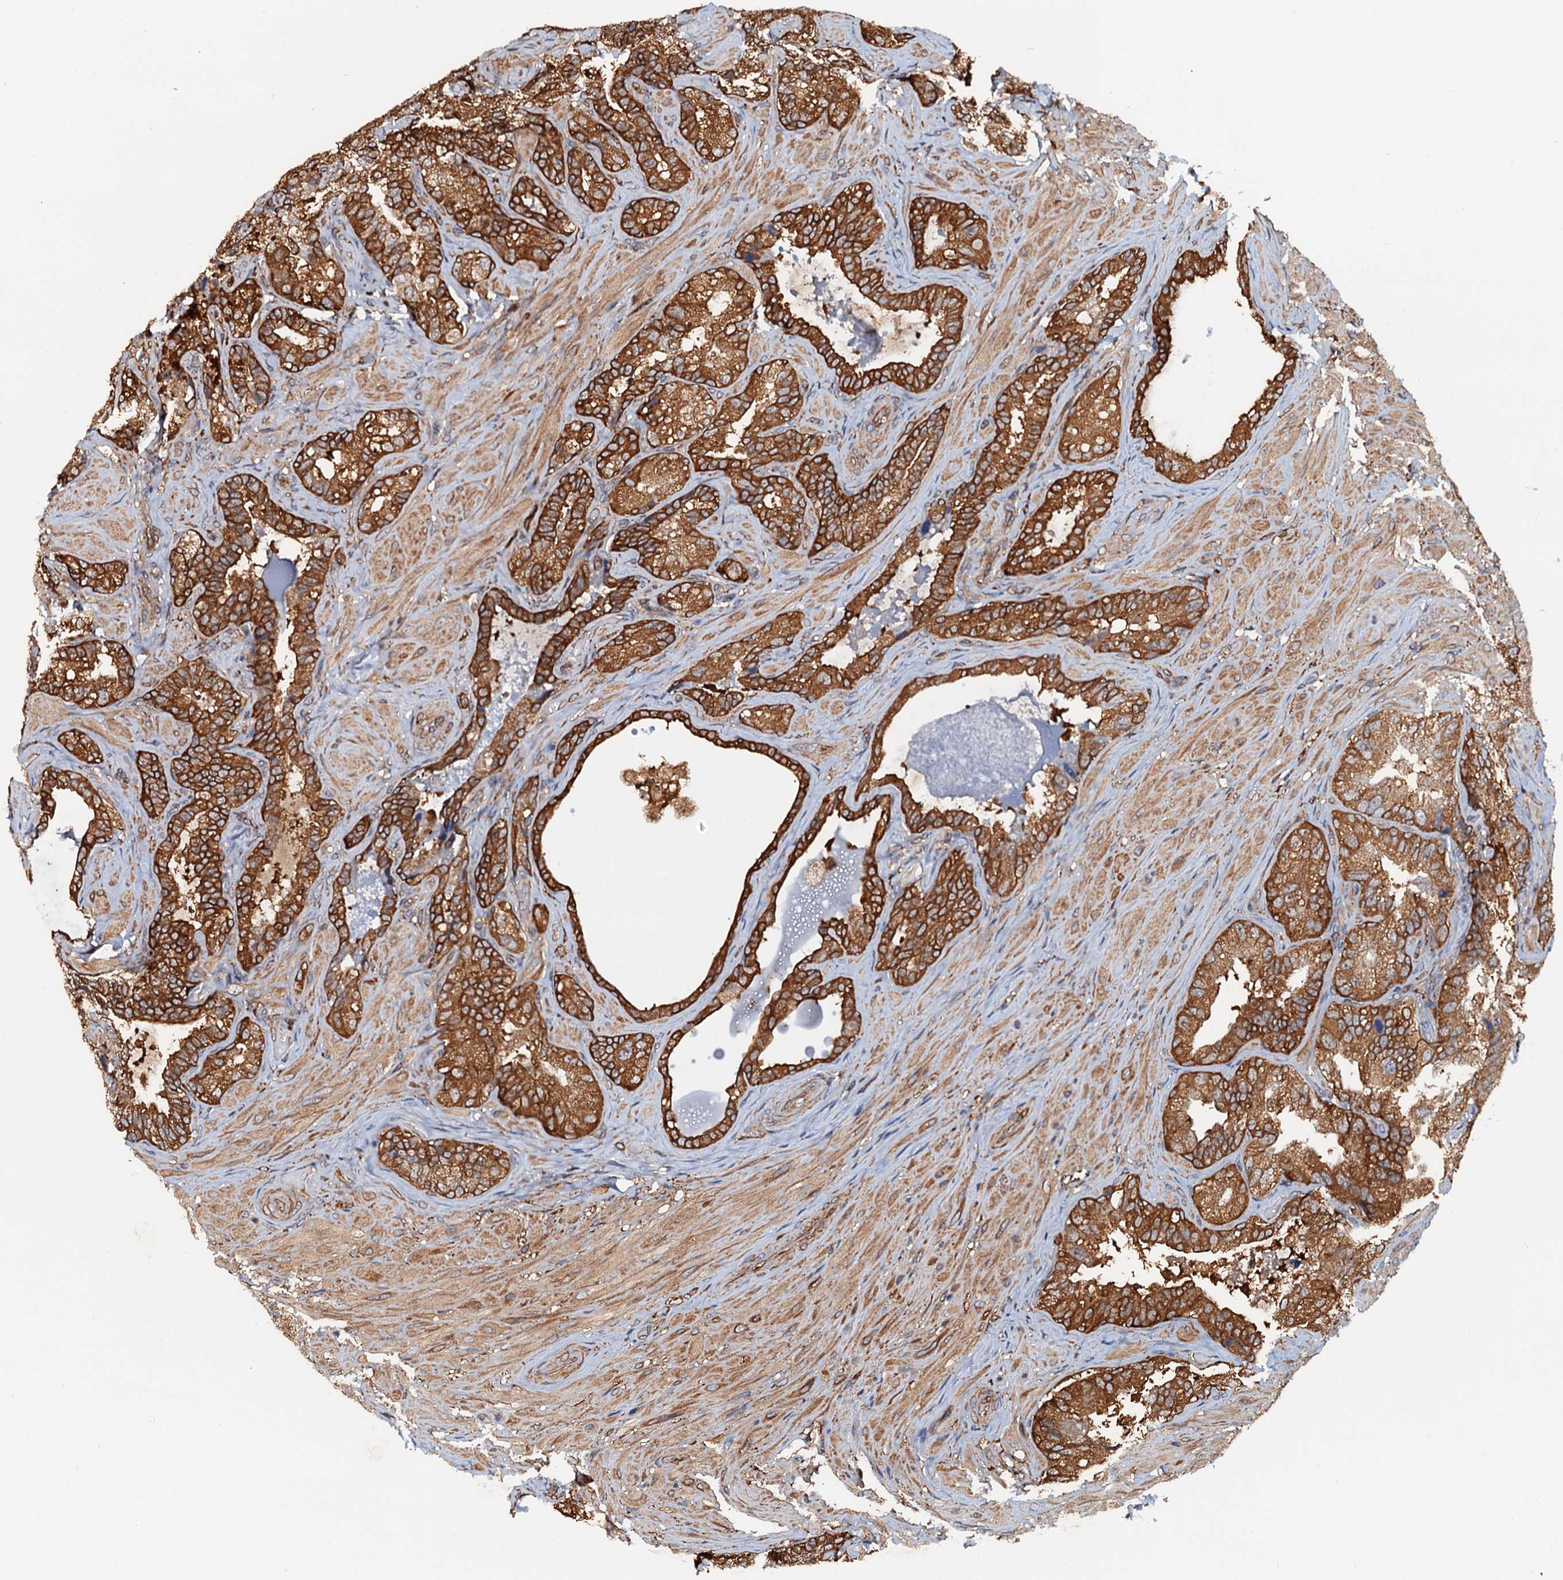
{"staining": {"intensity": "strong", "quantity": ">75%", "location": "cytoplasmic/membranous"}, "tissue": "seminal vesicle", "cell_type": "Glandular cells", "image_type": "normal", "snomed": [{"axis": "morphology", "description": "Normal tissue, NOS"}, {"axis": "topography", "description": "Prostate and seminal vesicle, NOS"}, {"axis": "topography", "description": "Prostate"}, {"axis": "topography", "description": "Seminal veicle"}], "caption": "Glandular cells reveal strong cytoplasmic/membranous positivity in approximately >75% of cells in benign seminal vesicle. The staining is performed using DAB (3,3'-diaminobenzidine) brown chromogen to label protein expression. The nuclei are counter-stained blue using hematoxylin.", "gene": "USP6NL", "patient": {"sex": "male", "age": 67}}